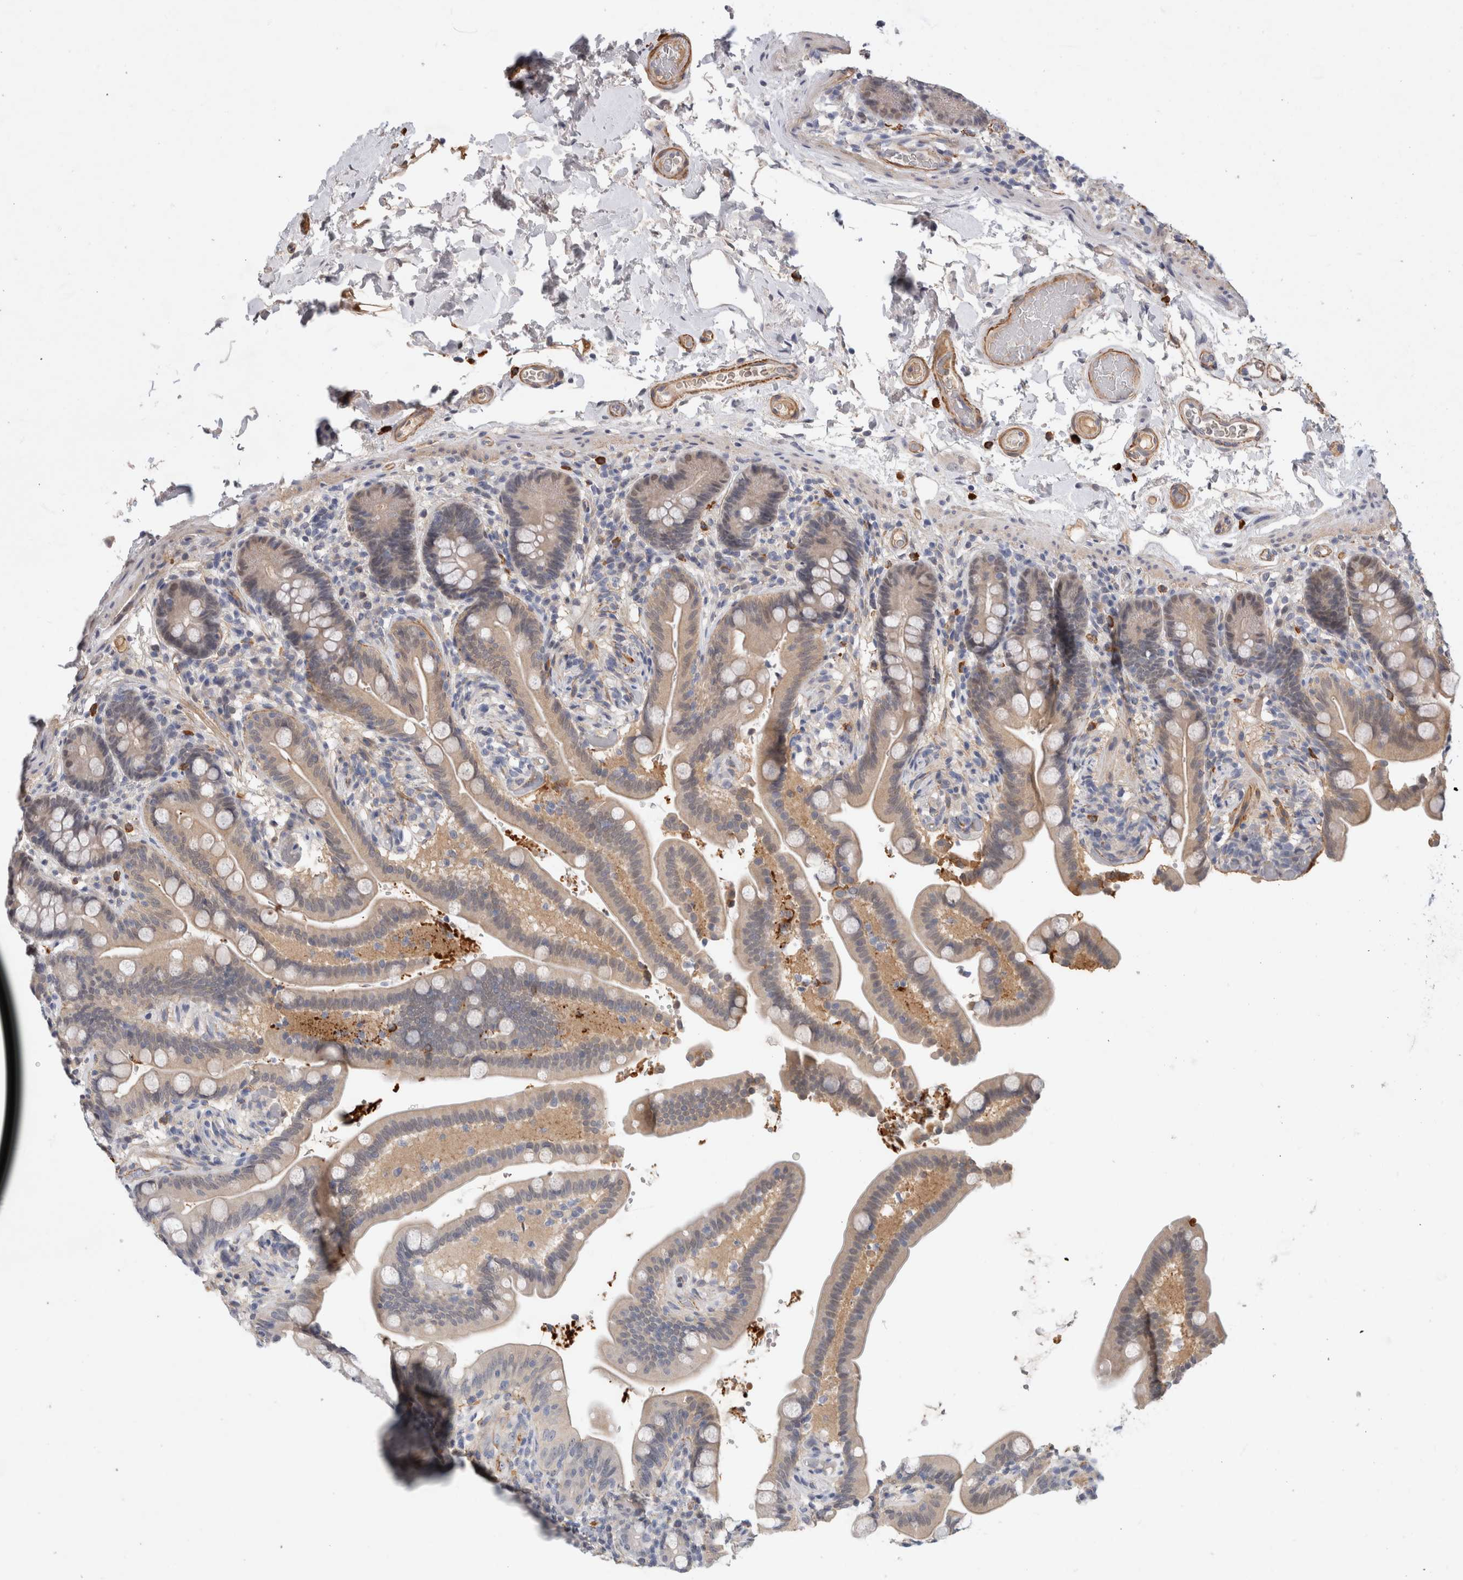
{"staining": {"intensity": "moderate", "quantity": ">75%", "location": "cytoplasmic/membranous"}, "tissue": "colon", "cell_type": "Endothelial cells", "image_type": "normal", "snomed": [{"axis": "morphology", "description": "Normal tissue, NOS"}, {"axis": "topography", "description": "Smooth muscle"}, {"axis": "topography", "description": "Colon"}], "caption": "Unremarkable colon was stained to show a protein in brown. There is medium levels of moderate cytoplasmic/membranous staining in about >75% of endothelial cells. (Stains: DAB (3,3'-diaminobenzidine) in brown, nuclei in blue, Microscopy: brightfield microscopy at high magnification).", "gene": "PGM1", "patient": {"sex": "male", "age": 73}}